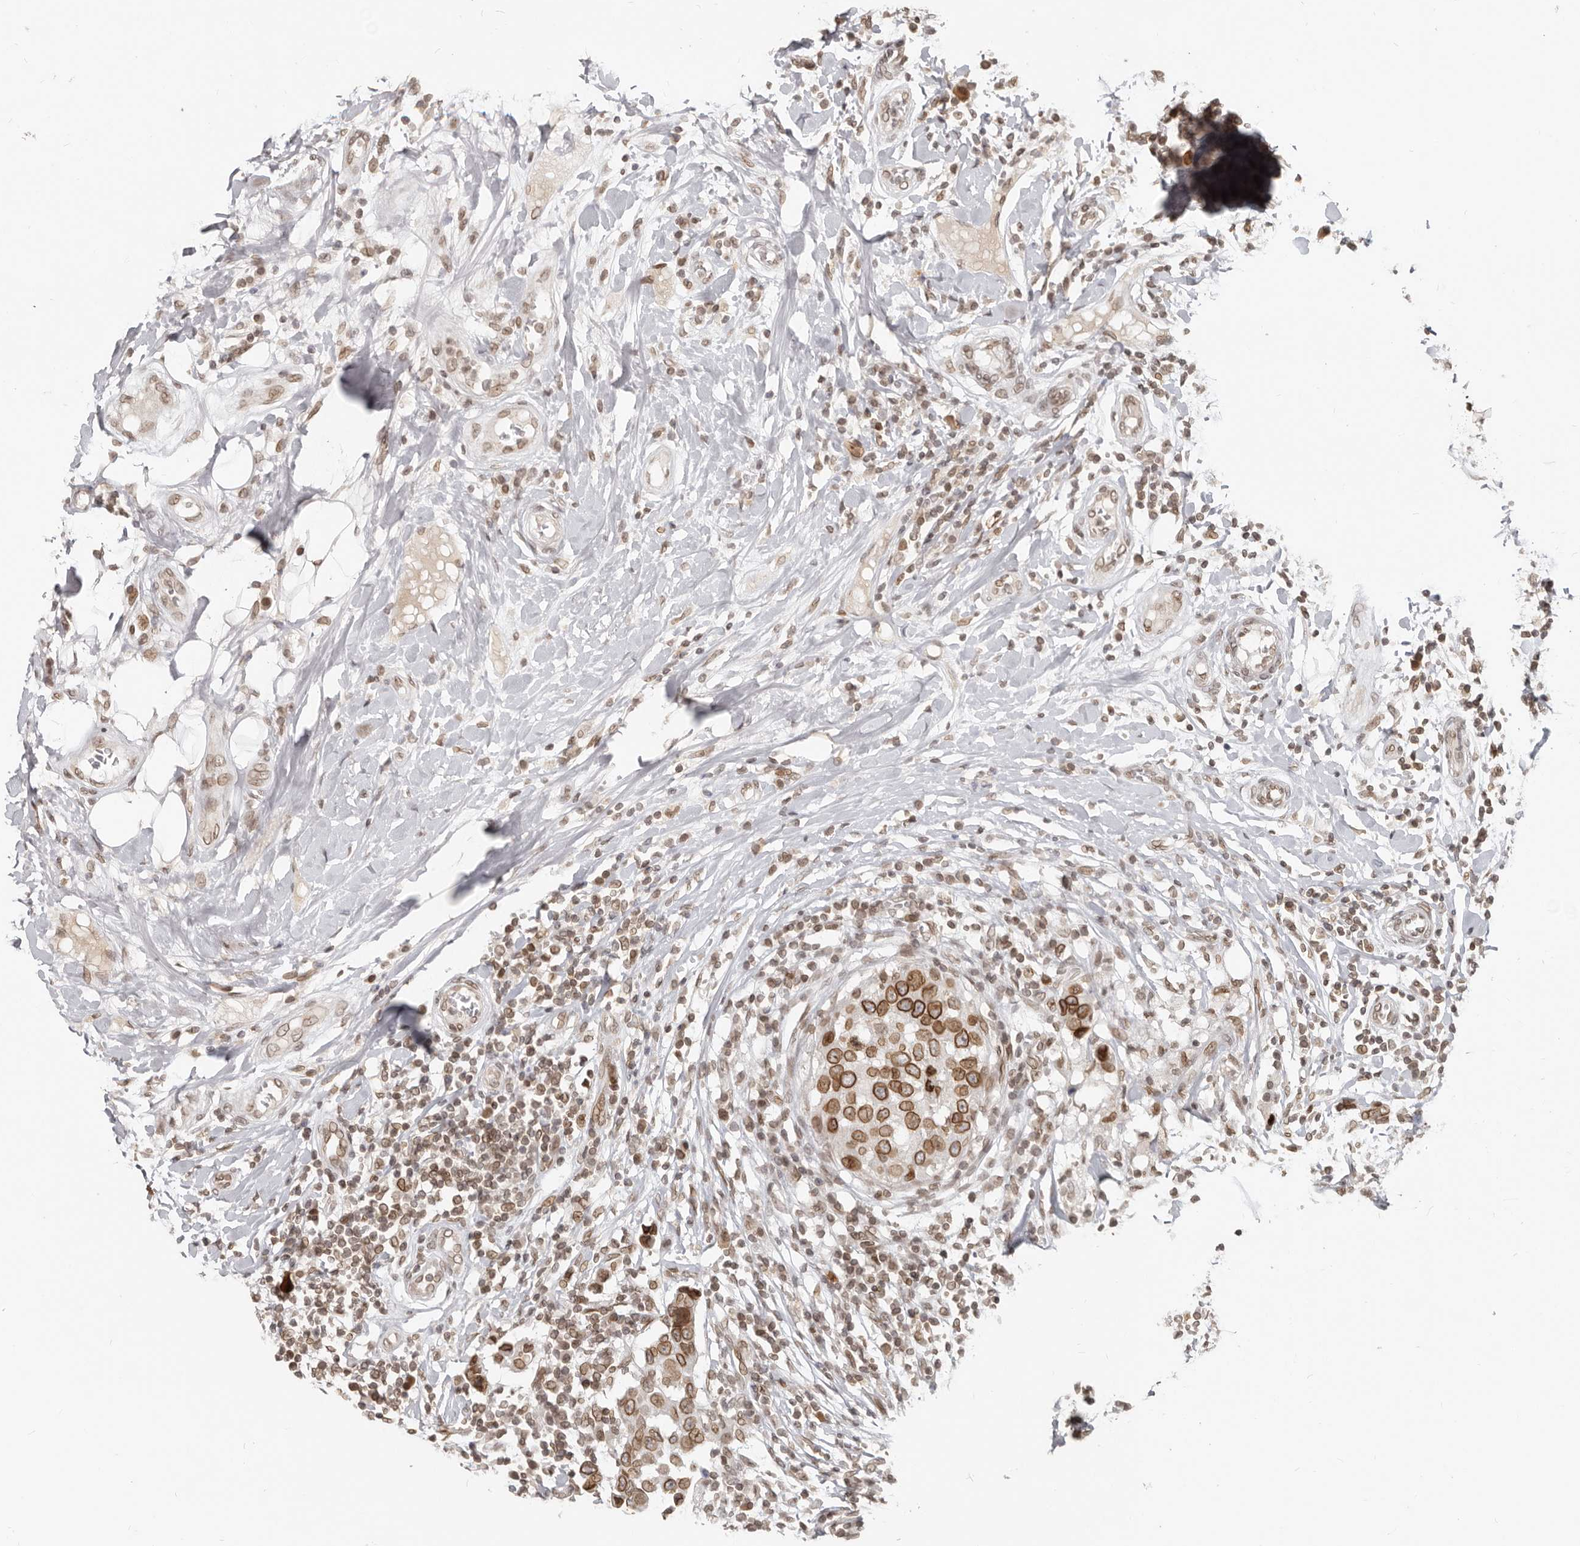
{"staining": {"intensity": "strong", "quantity": ">75%", "location": "cytoplasmic/membranous,nuclear"}, "tissue": "breast cancer", "cell_type": "Tumor cells", "image_type": "cancer", "snomed": [{"axis": "morphology", "description": "Duct carcinoma"}, {"axis": "topography", "description": "Breast"}], "caption": "Protein staining of breast cancer (intraductal carcinoma) tissue shows strong cytoplasmic/membranous and nuclear expression in approximately >75% of tumor cells.", "gene": "NUP153", "patient": {"sex": "female", "age": 27}}